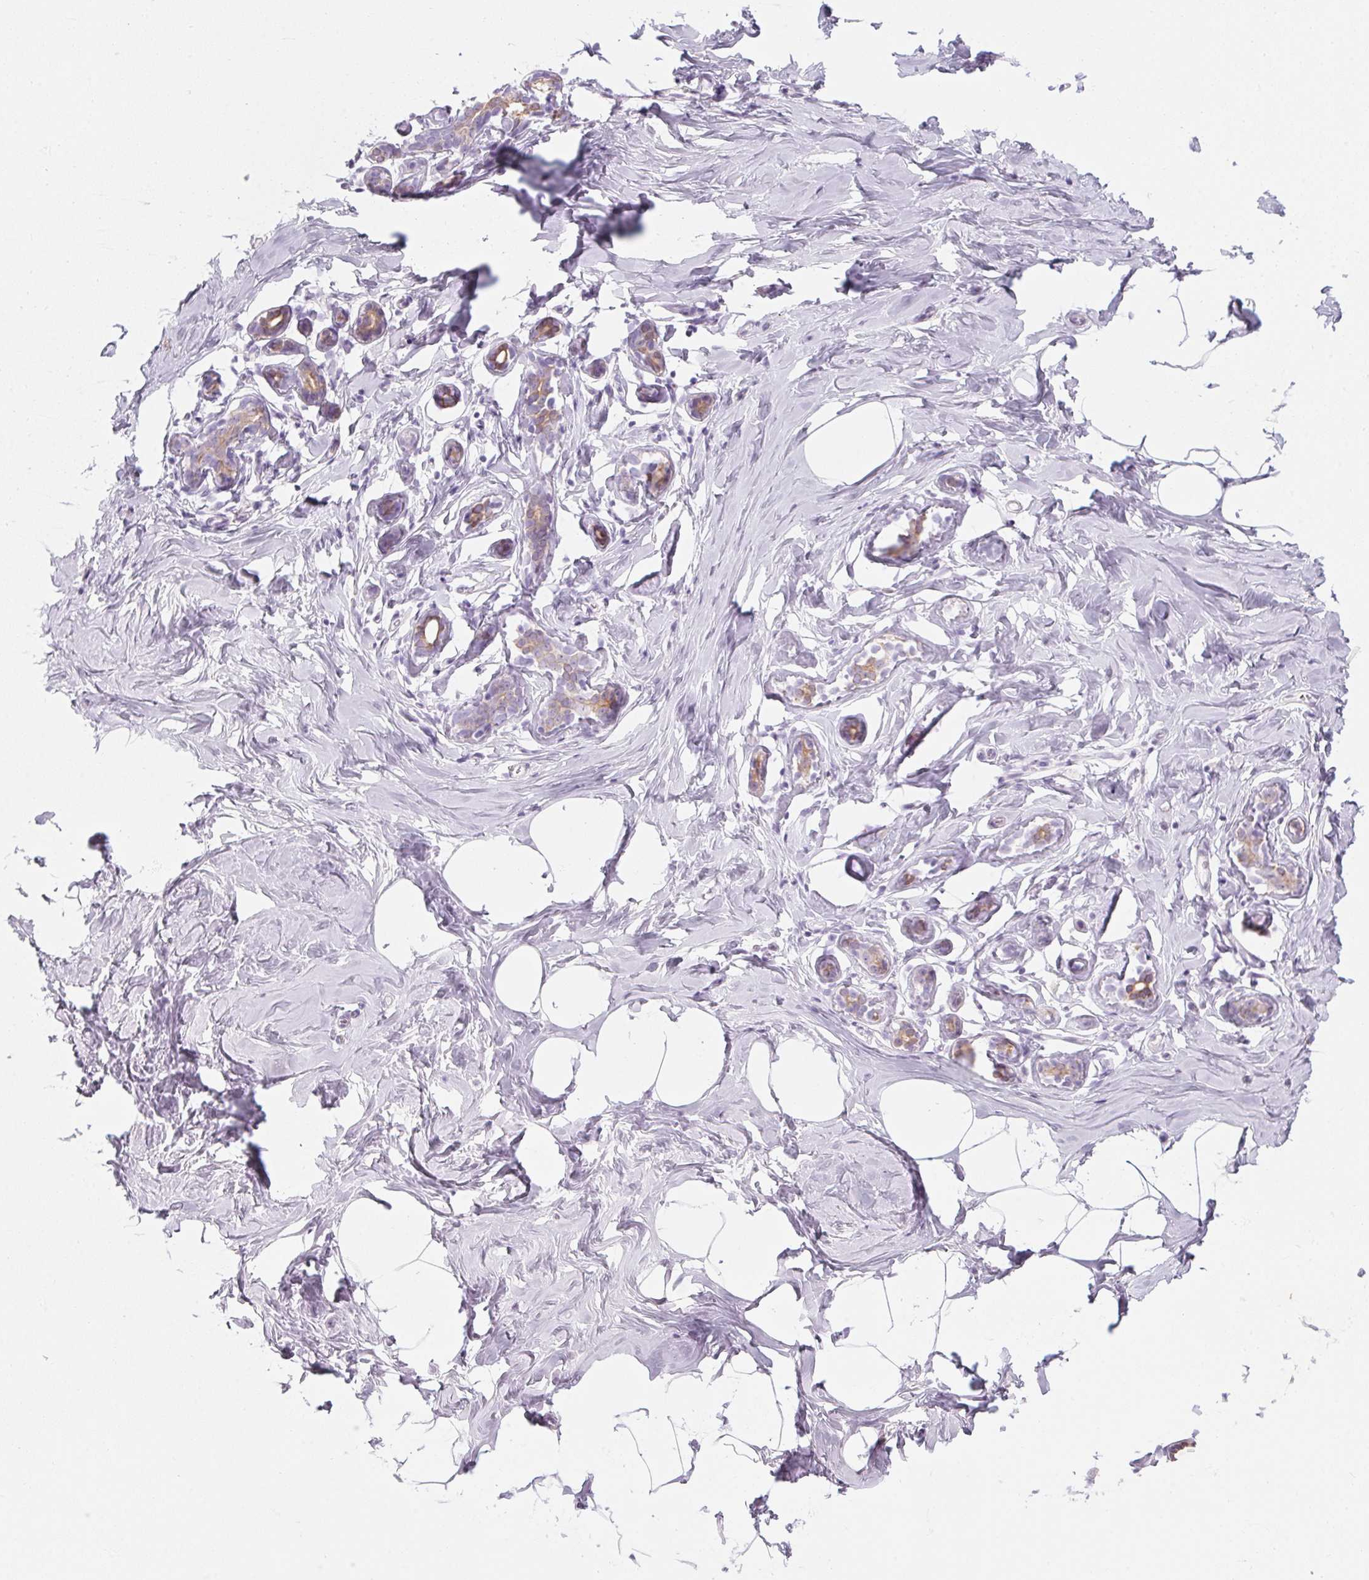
{"staining": {"intensity": "negative", "quantity": "none", "location": "none"}, "tissue": "breast", "cell_type": "Adipocytes", "image_type": "normal", "snomed": [{"axis": "morphology", "description": "Normal tissue, NOS"}, {"axis": "topography", "description": "Breast"}], "caption": "A photomicrograph of breast stained for a protein shows no brown staining in adipocytes. The staining was performed using DAB (3,3'-diaminobenzidine) to visualize the protein expression in brown, while the nuclei were stained in blue with hematoxylin (Magnification: 20x).", "gene": "RPTN", "patient": {"sex": "female", "age": 32}}